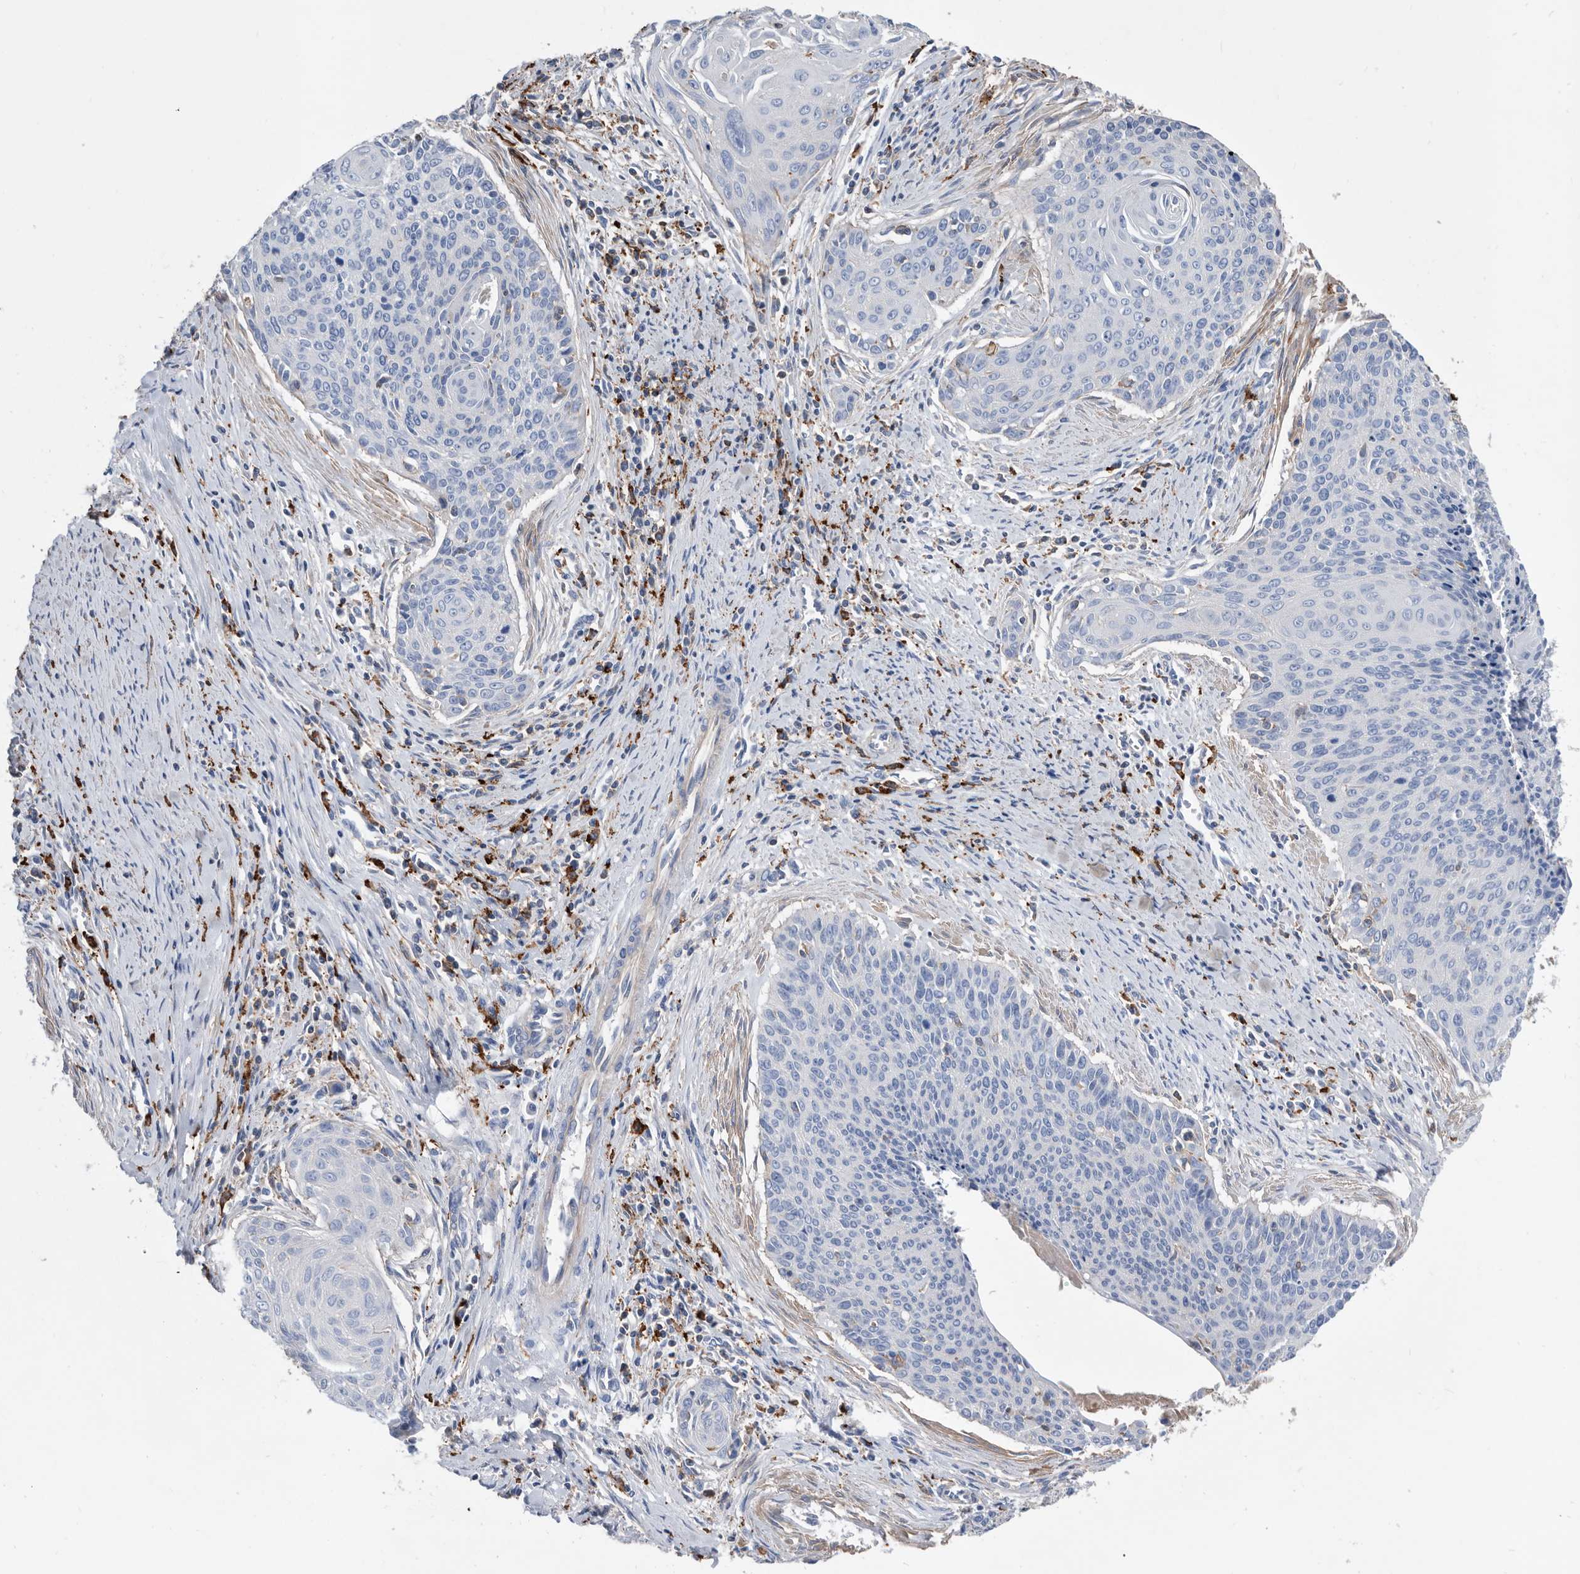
{"staining": {"intensity": "negative", "quantity": "none", "location": "none"}, "tissue": "cervical cancer", "cell_type": "Tumor cells", "image_type": "cancer", "snomed": [{"axis": "morphology", "description": "Squamous cell carcinoma, NOS"}, {"axis": "topography", "description": "Cervix"}], "caption": "This is an IHC image of squamous cell carcinoma (cervical). There is no expression in tumor cells.", "gene": "MS4A4A", "patient": {"sex": "female", "age": 55}}